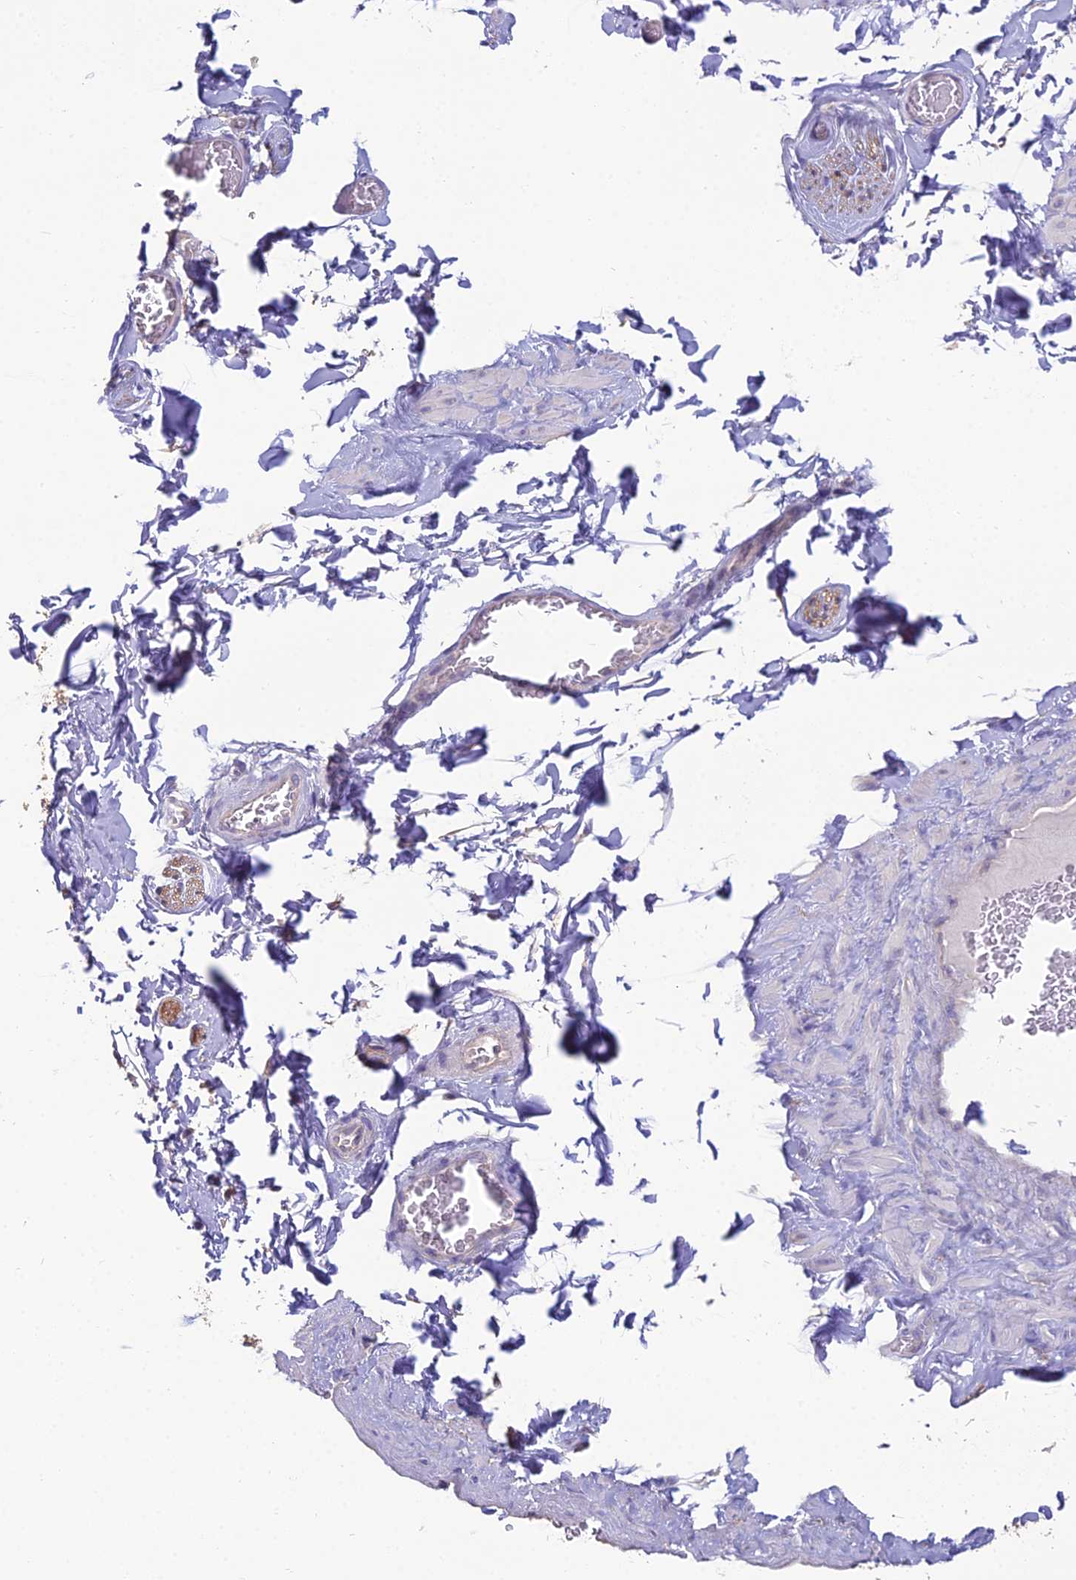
{"staining": {"intensity": "negative", "quantity": "none", "location": "none"}, "tissue": "adipose tissue", "cell_type": "Adipocytes", "image_type": "normal", "snomed": [{"axis": "morphology", "description": "Normal tissue, NOS"}, {"axis": "topography", "description": "Soft tissue"}, {"axis": "topography", "description": "Adipose tissue"}, {"axis": "topography", "description": "Vascular tissue"}, {"axis": "topography", "description": "Peripheral nerve tissue"}], "caption": "Adipose tissue stained for a protein using immunohistochemistry demonstrates no staining adipocytes.", "gene": "MVD", "patient": {"sex": "male", "age": 46}}